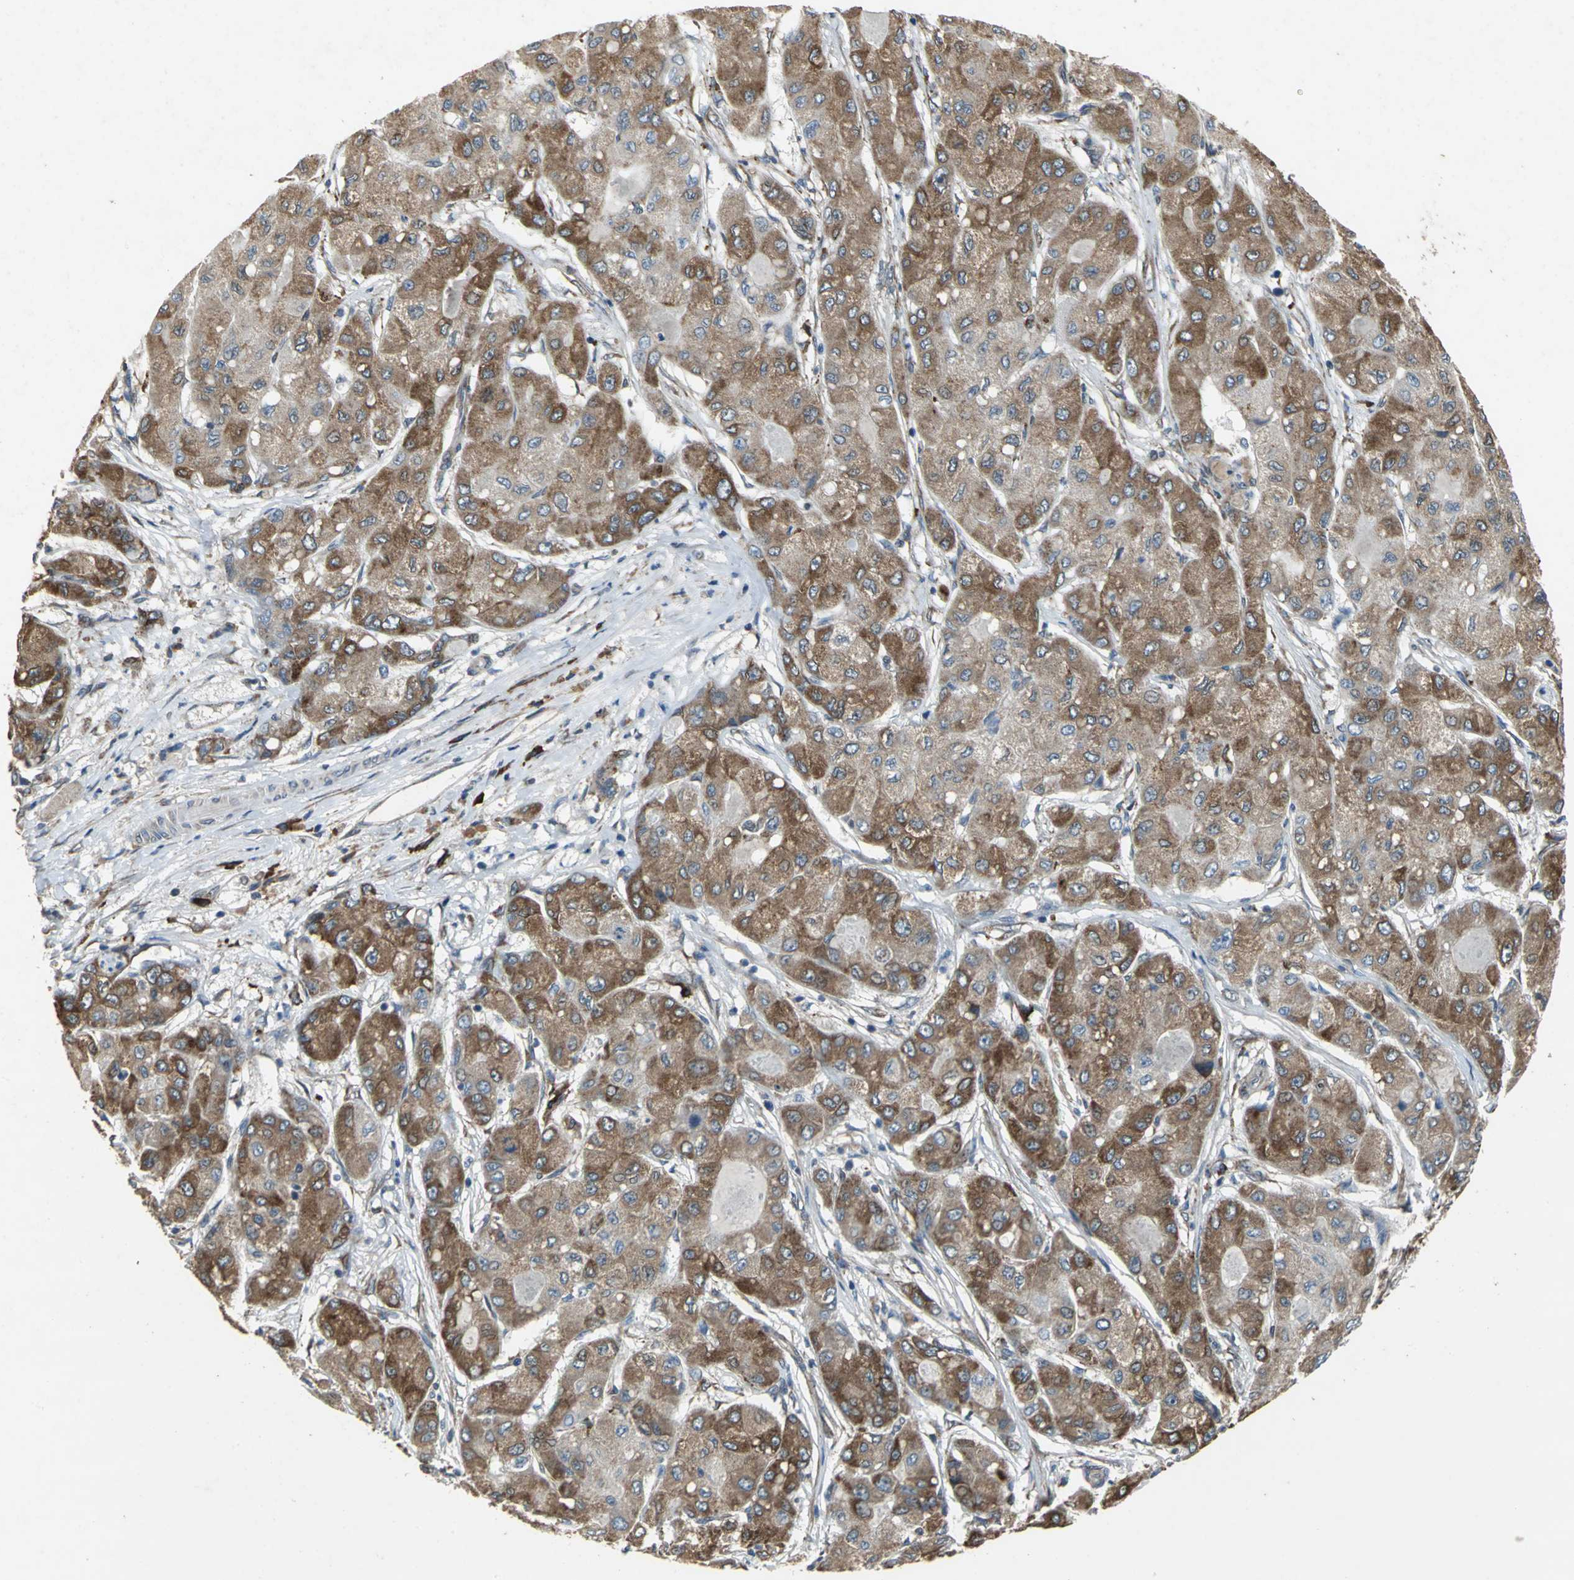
{"staining": {"intensity": "moderate", "quantity": ">75%", "location": "cytoplasmic/membranous"}, "tissue": "liver cancer", "cell_type": "Tumor cells", "image_type": "cancer", "snomed": [{"axis": "morphology", "description": "Carcinoma, Hepatocellular, NOS"}, {"axis": "topography", "description": "Liver"}], "caption": "Immunohistochemistry (IHC) histopathology image of neoplastic tissue: liver hepatocellular carcinoma stained using immunohistochemistry shows medium levels of moderate protein expression localized specifically in the cytoplasmic/membranous of tumor cells, appearing as a cytoplasmic/membranous brown color.", "gene": "SYVN1", "patient": {"sex": "male", "age": 80}}